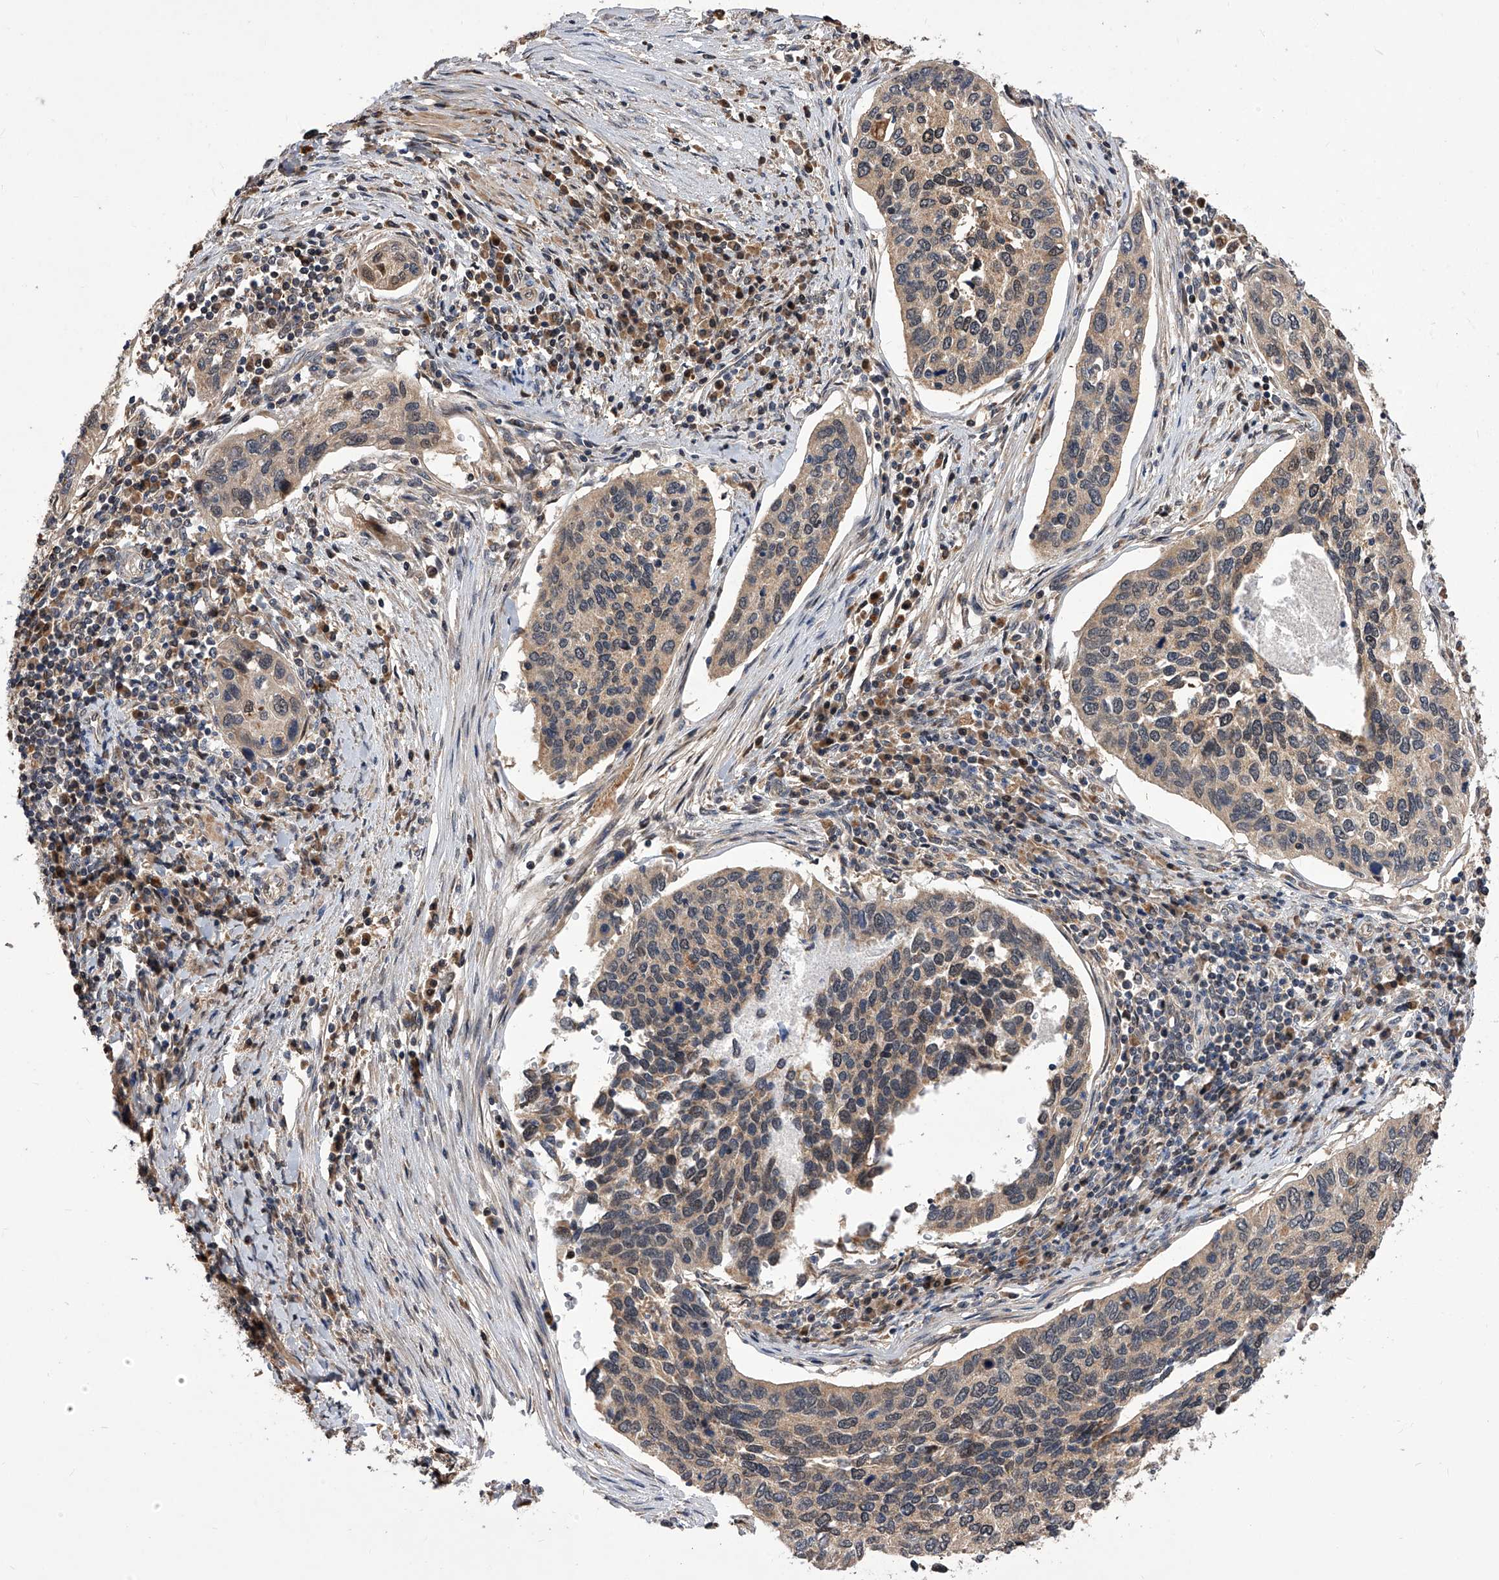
{"staining": {"intensity": "weak", "quantity": "<25%", "location": "cytoplasmic/membranous"}, "tissue": "cervical cancer", "cell_type": "Tumor cells", "image_type": "cancer", "snomed": [{"axis": "morphology", "description": "Squamous cell carcinoma, NOS"}, {"axis": "topography", "description": "Cervix"}], "caption": "Micrograph shows no protein positivity in tumor cells of cervical squamous cell carcinoma tissue.", "gene": "GMDS", "patient": {"sex": "female", "age": 38}}